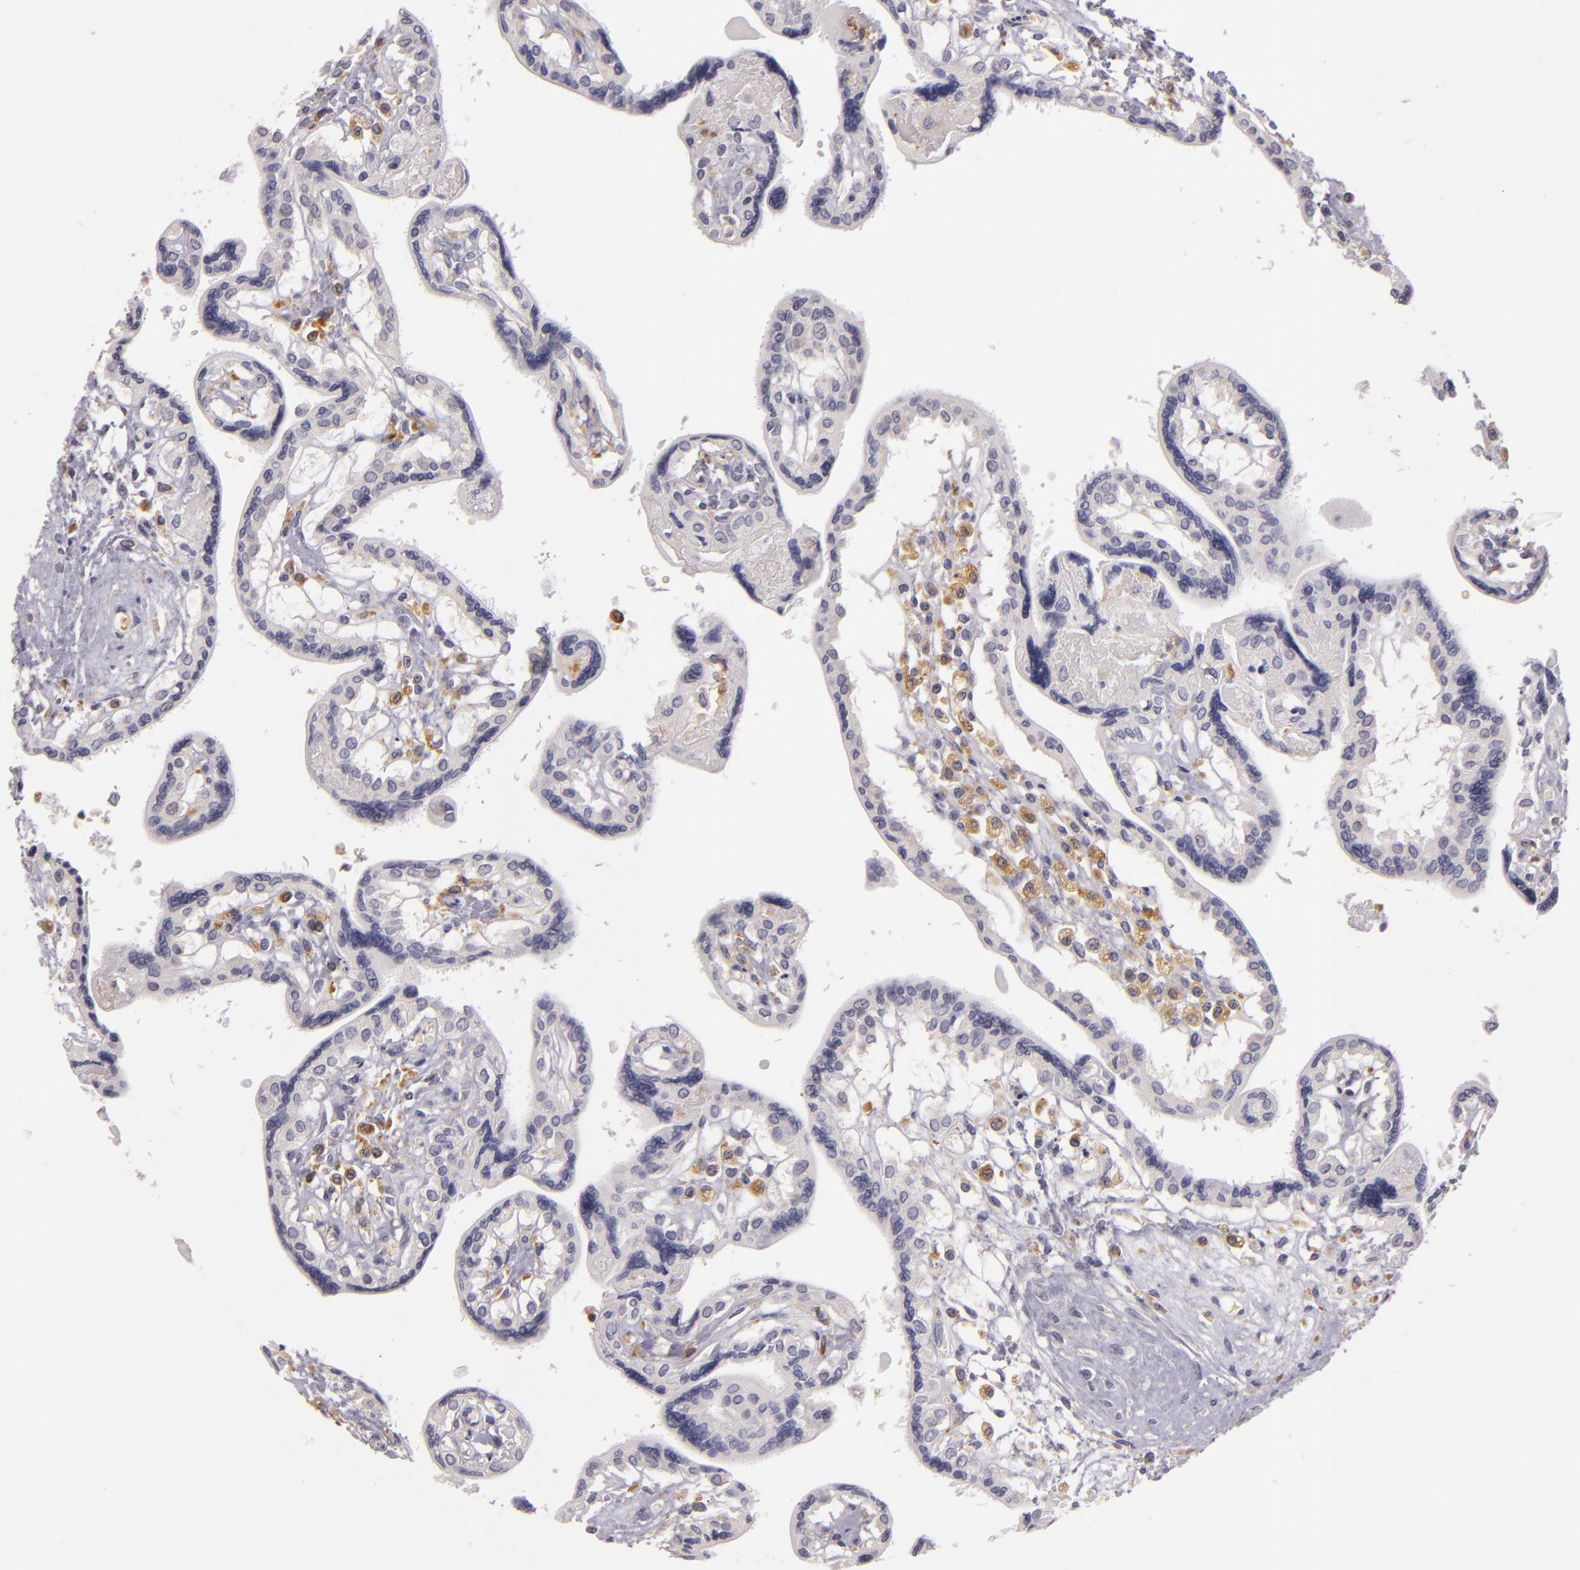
{"staining": {"intensity": "negative", "quantity": "none", "location": "none"}, "tissue": "placenta", "cell_type": "Decidual cells", "image_type": "normal", "snomed": [{"axis": "morphology", "description": "Normal tissue, NOS"}, {"axis": "topography", "description": "Placenta"}], "caption": "Photomicrograph shows no significant protein staining in decidual cells of normal placenta. The staining was performed using DAB (3,3'-diaminobenzidine) to visualize the protein expression in brown, while the nuclei were stained in blue with hematoxylin (Magnification: 20x).", "gene": "TLR8", "patient": {"sex": "female", "age": 31}}